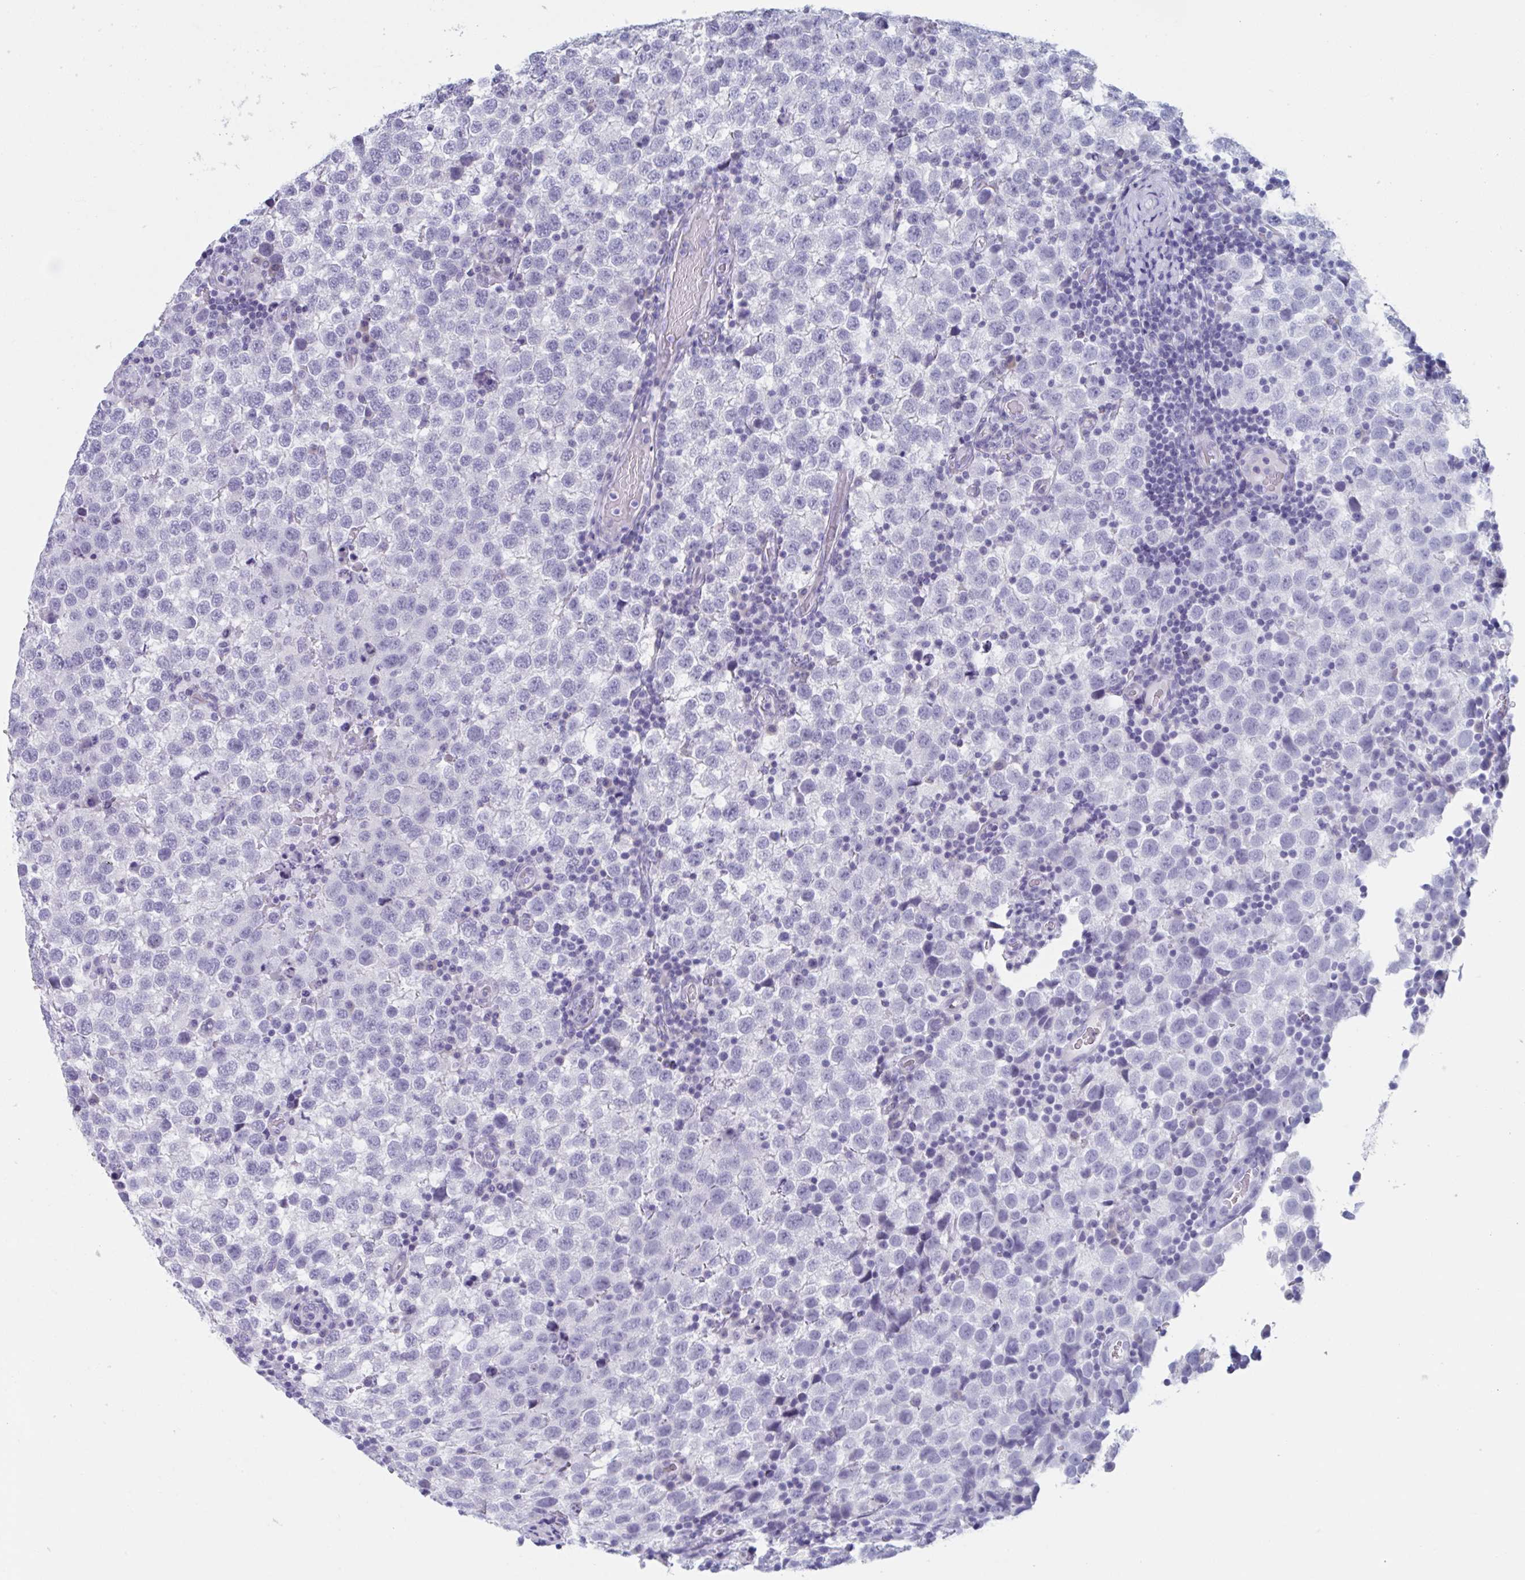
{"staining": {"intensity": "negative", "quantity": "none", "location": "none"}, "tissue": "testis cancer", "cell_type": "Tumor cells", "image_type": "cancer", "snomed": [{"axis": "morphology", "description": "Seminoma, NOS"}, {"axis": "topography", "description": "Testis"}], "caption": "IHC of testis cancer reveals no positivity in tumor cells.", "gene": "HSD11B2", "patient": {"sex": "male", "age": 34}}